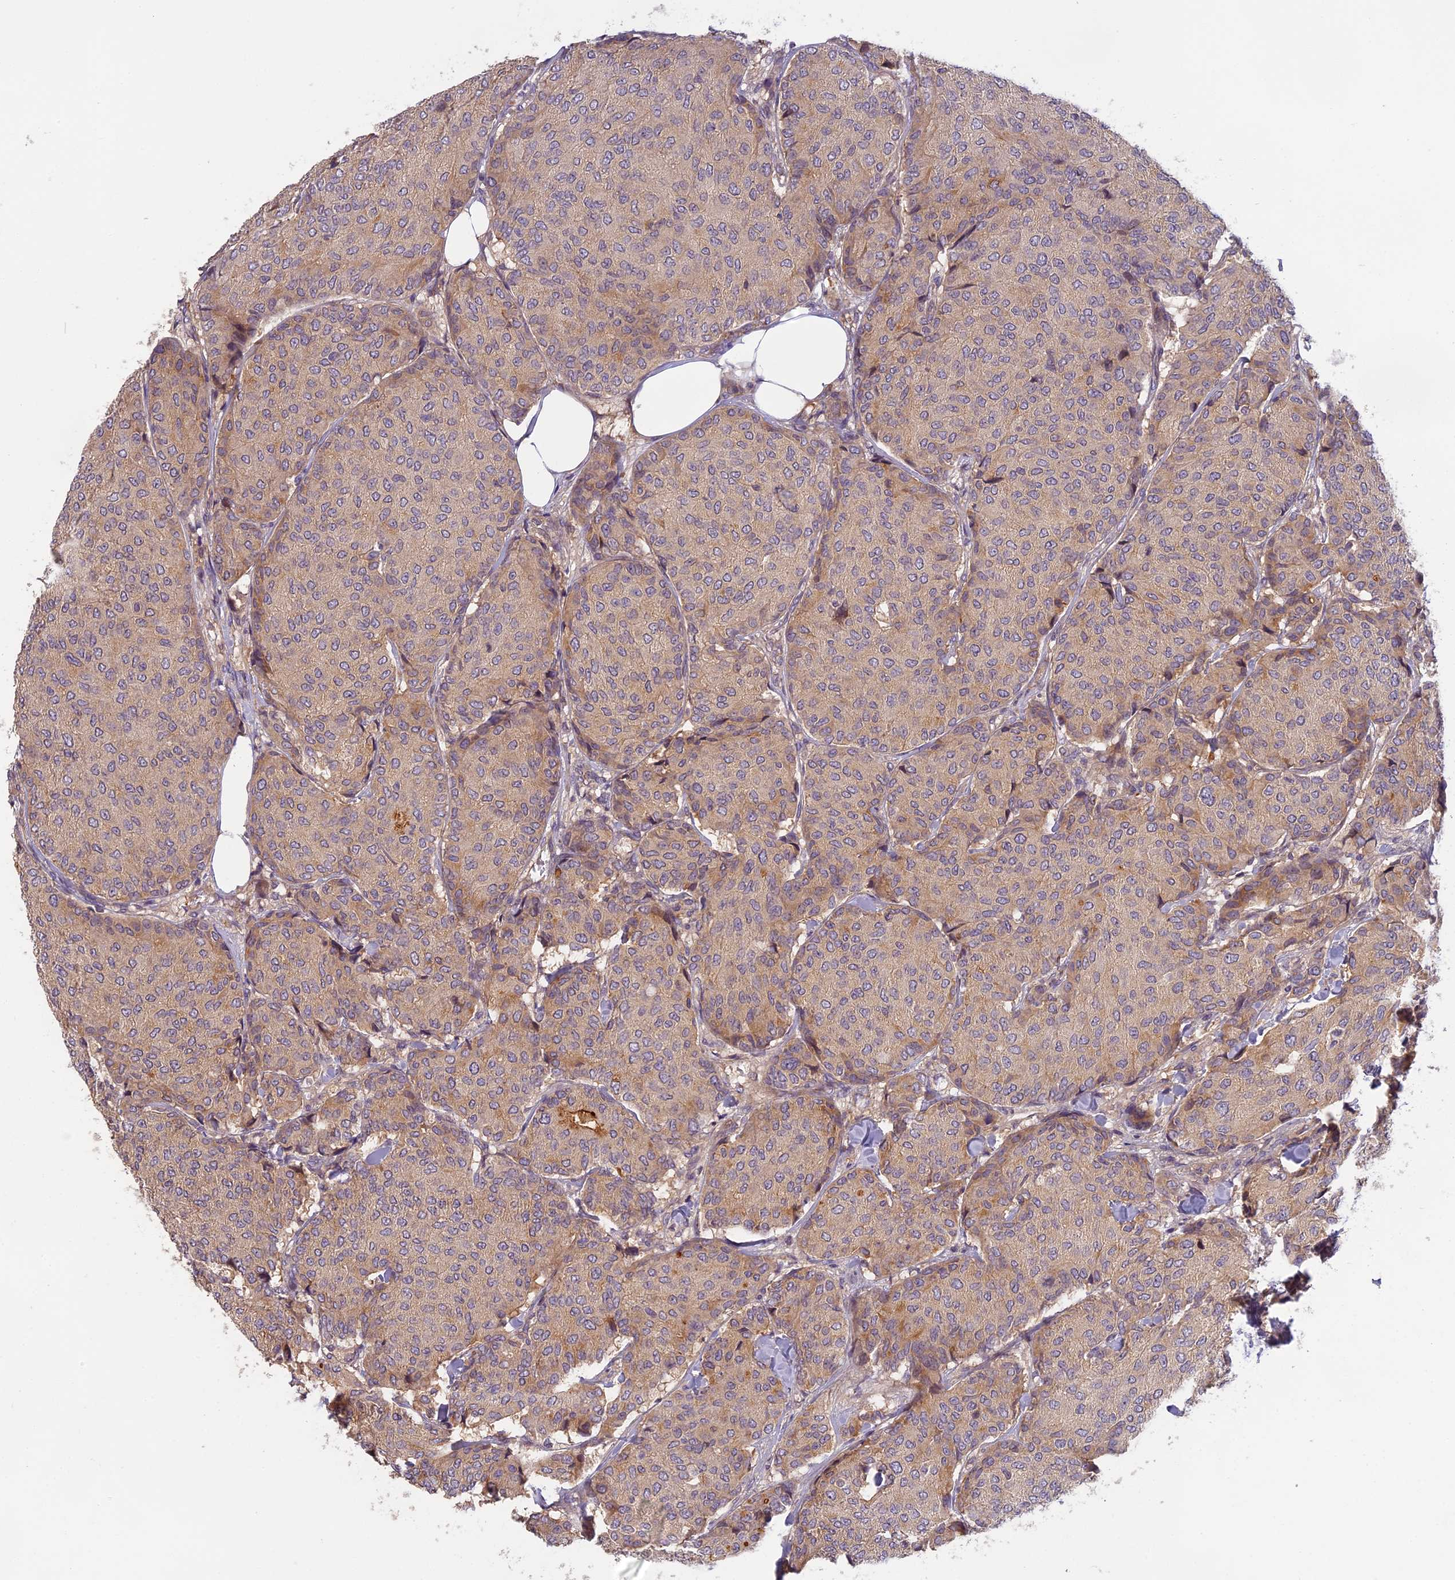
{"staining": {"intensity": "weak", "quantity": ">75%", "location": "cytoplasmic/membranous"}, "tissue": "breast cancer", "cell_type": "Tumor cells", "image_type": "cancer", "snomed": [{"axis": "morphology", "description": "Duct carcinoma"}, {"axis": "topography", "description": "Breast"}], "caption": "Weak cytoplasmic/membranous positivity for a protein is seen in about >75% of tumor cells of invasive ductal carcinoma (breast) using IHC.", "gene": "AP4E1", "patient": {"sex": "female", "age": 75}}